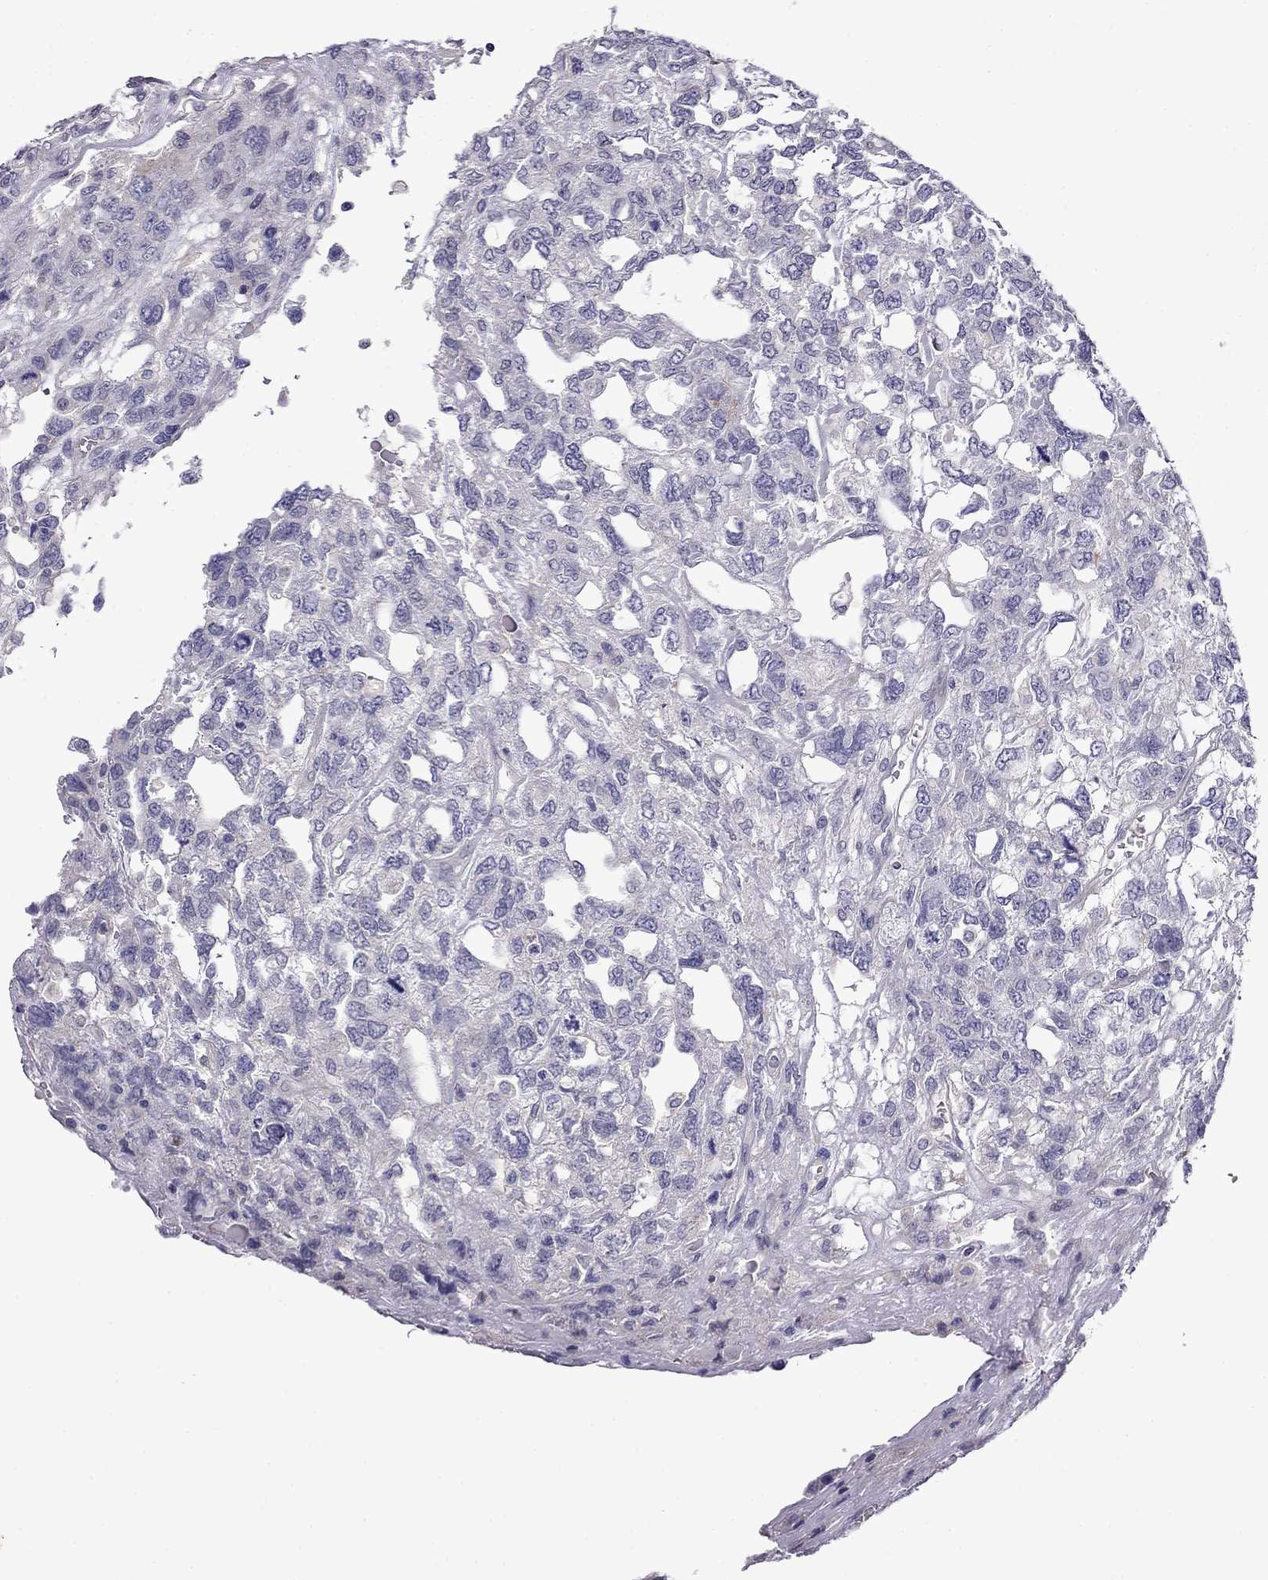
{"staining": {"intensity": "negative", "quantity": "none", "location": "none"}, "tissue": "testis cancer", "cell_type": "Tumor cells", "image_type": "cancer", "snomed": [{"axis": "morphology", "description": "Seminoma, NOS"}, {"axis": "topography", "description": "Testis"}], "caption": "Immunohistochemistry of human testis cancer demonstrates no positivity in tumor cells.", "gene": "PRR18", "patient": {"sex": "male", "age": 52}}